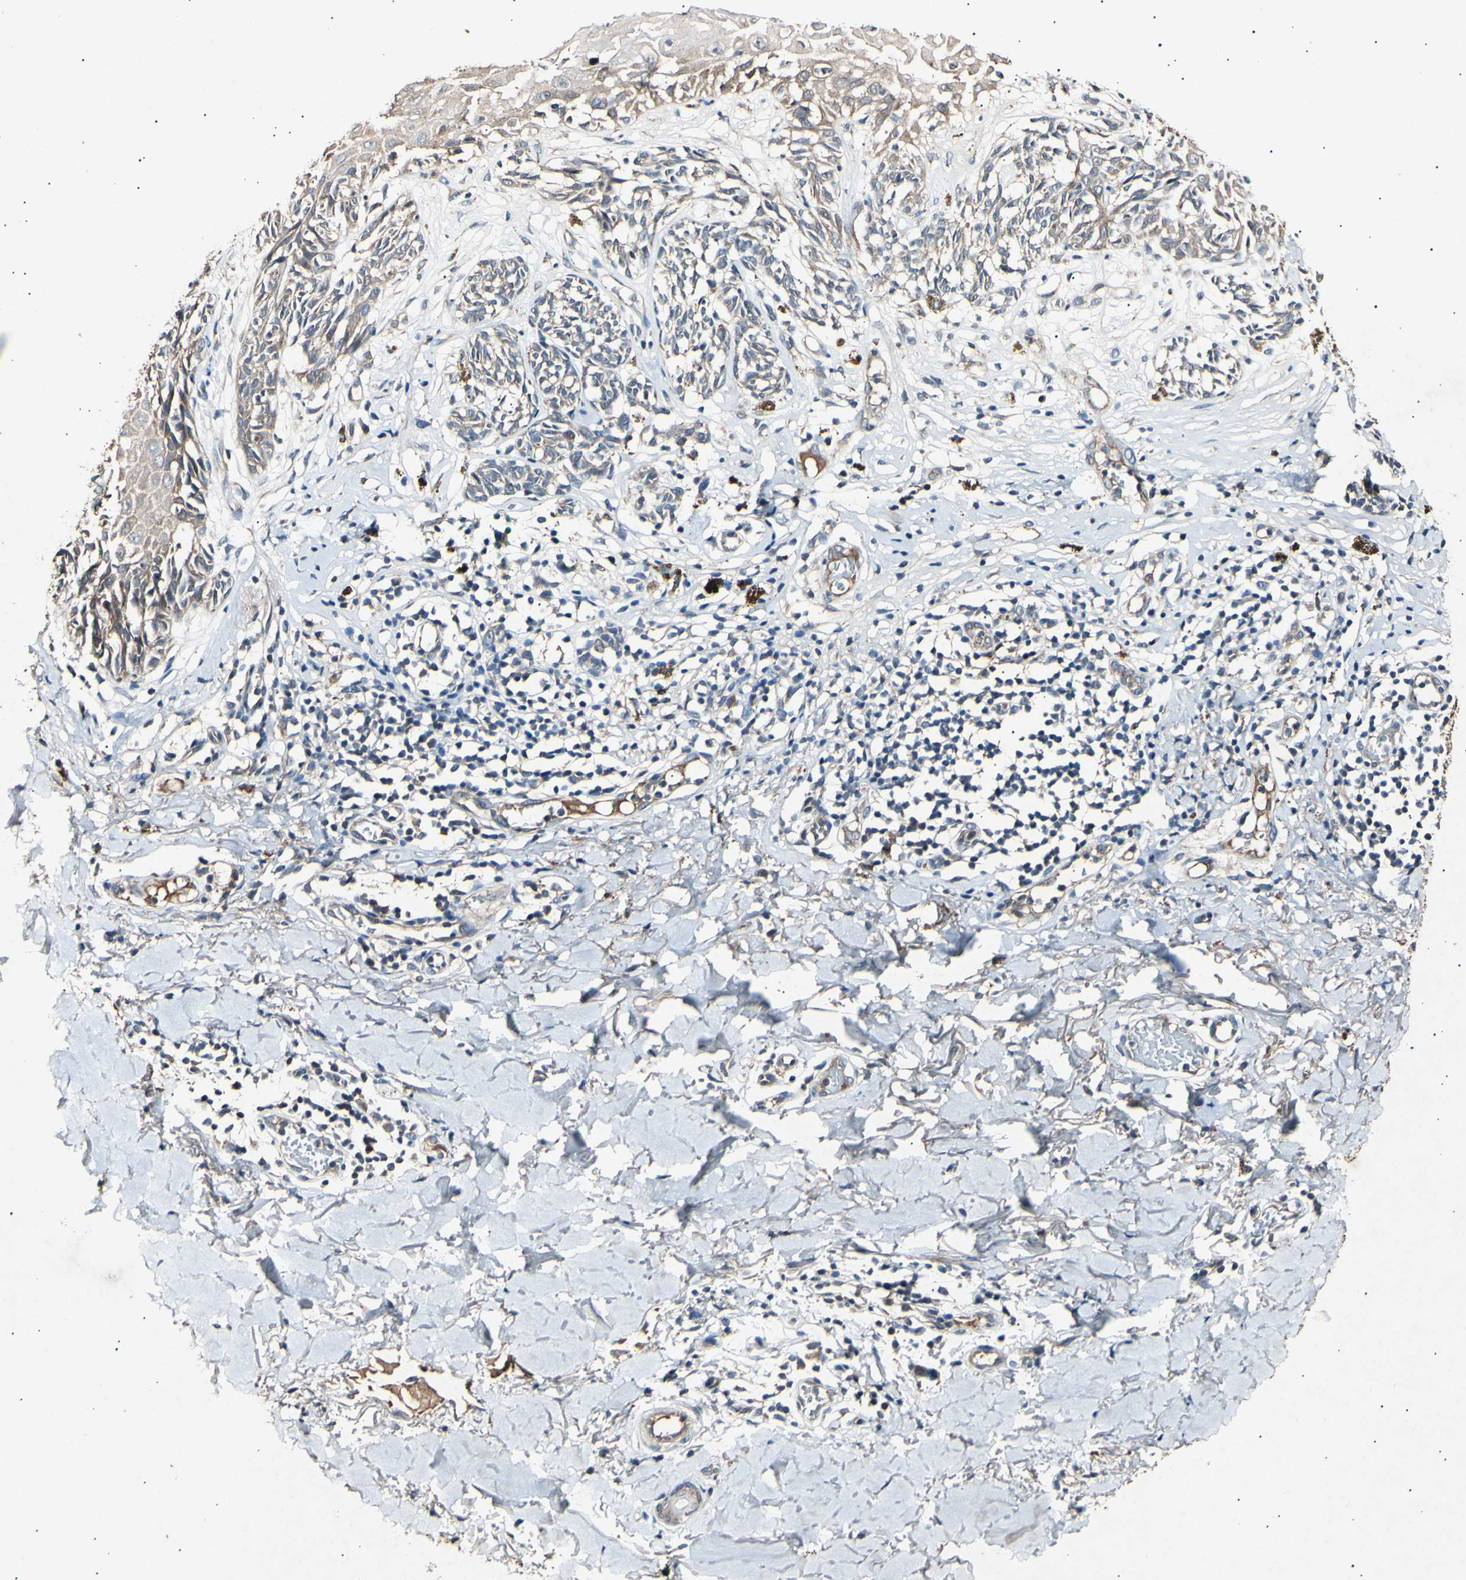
{"staining": {"intensity": "weak", "quantity": "<25%", "location": "cytoplasmic/membranous"}, "tissue": "melanoma", "cell_type": "Tumor cells", "image_type": "cancer", "snomed": [{"axis": "morphology", "description": "Malignant melanoma, NOS"}, {"axis": "topography", "description": "Skin"}], "caption": "Malignant melanoma was stained to show a protein in brown. There is no significant expression in tumor cells.", "gene": "ADCY3", "patient": {"sex": "male", "age": 64}}